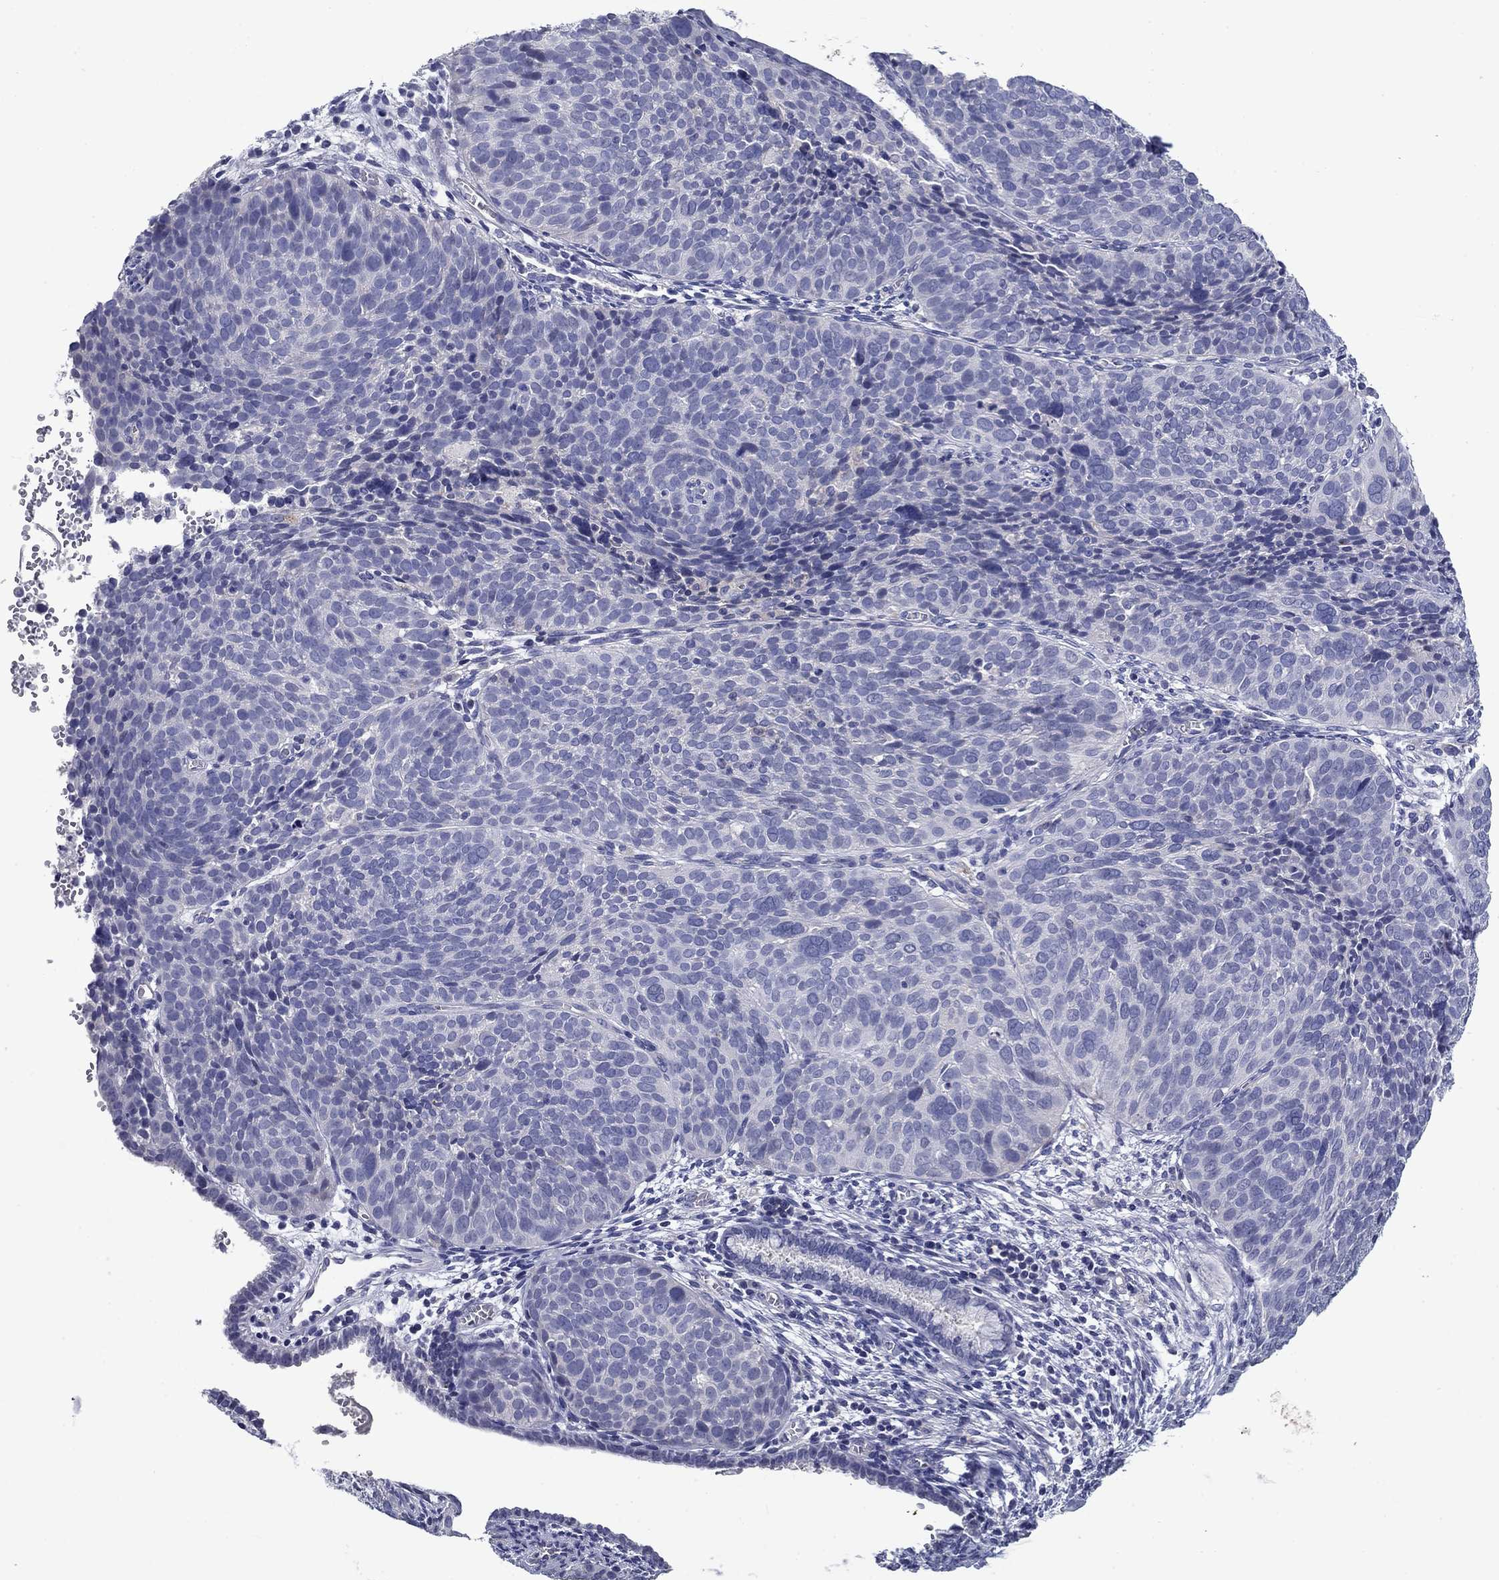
{"staining": {"intensity": "negative", "quantity": "none", "location": "none"}, "tissue": "cervical cancer", "cell_type": "Tumor cells", "image_type": "cancer", "snomed": [{"axis": "morphology", "description": "Squamous cell carcinoma, NOS"}, {"axis": "topography", "description": "Cervix"}], "caption": "A high-resolution micrograph shows IHC staining of cervical cancer (squamous cell carcinoma), which exhibits no significant expression in tumor cells.", "gene": "CNDP1", "patient": {"sex": "female", "age": 39}}